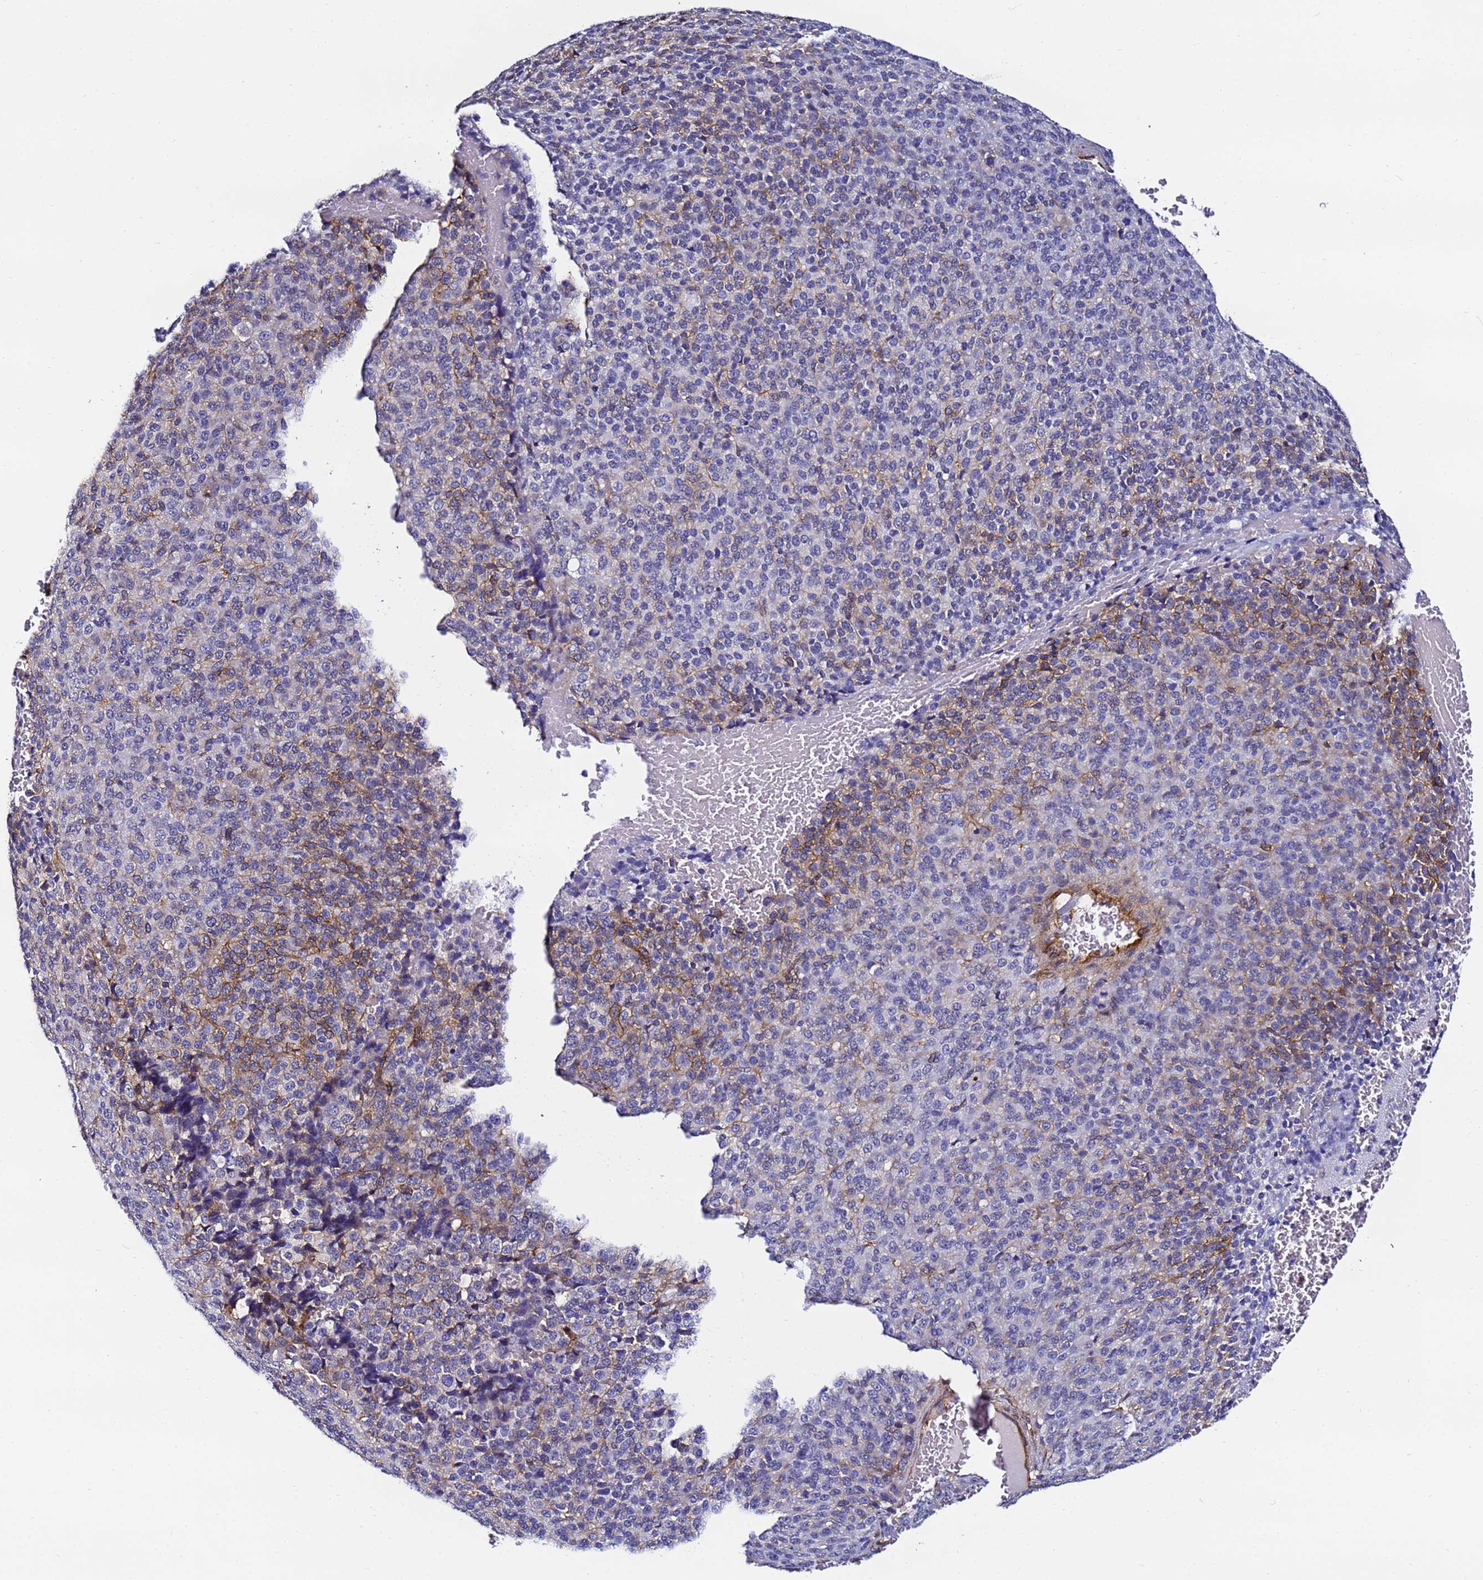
{"staining": {"intensity": "moderate", "quantity": "<25%", "location": "cytoplasmic/membranous"}, "tissue": "melanoma", "cell_type": "Tumor cells", "image_type": "cancer", "snomed": [{"axis": "morphology", "description": "Malignant melanoma, Metastatic site"}, {"axis": "topography", "description": "Brain"}], "caption": "Malignant melanoma (metastatic site) tissue exhibits moderate cytoplasmic/membranous staining in approximately <25% of tumor cells, visualized by immunohistochemistry.", "gene": "DEFB104A", "patient": {"sex": "female", "age": 56}}